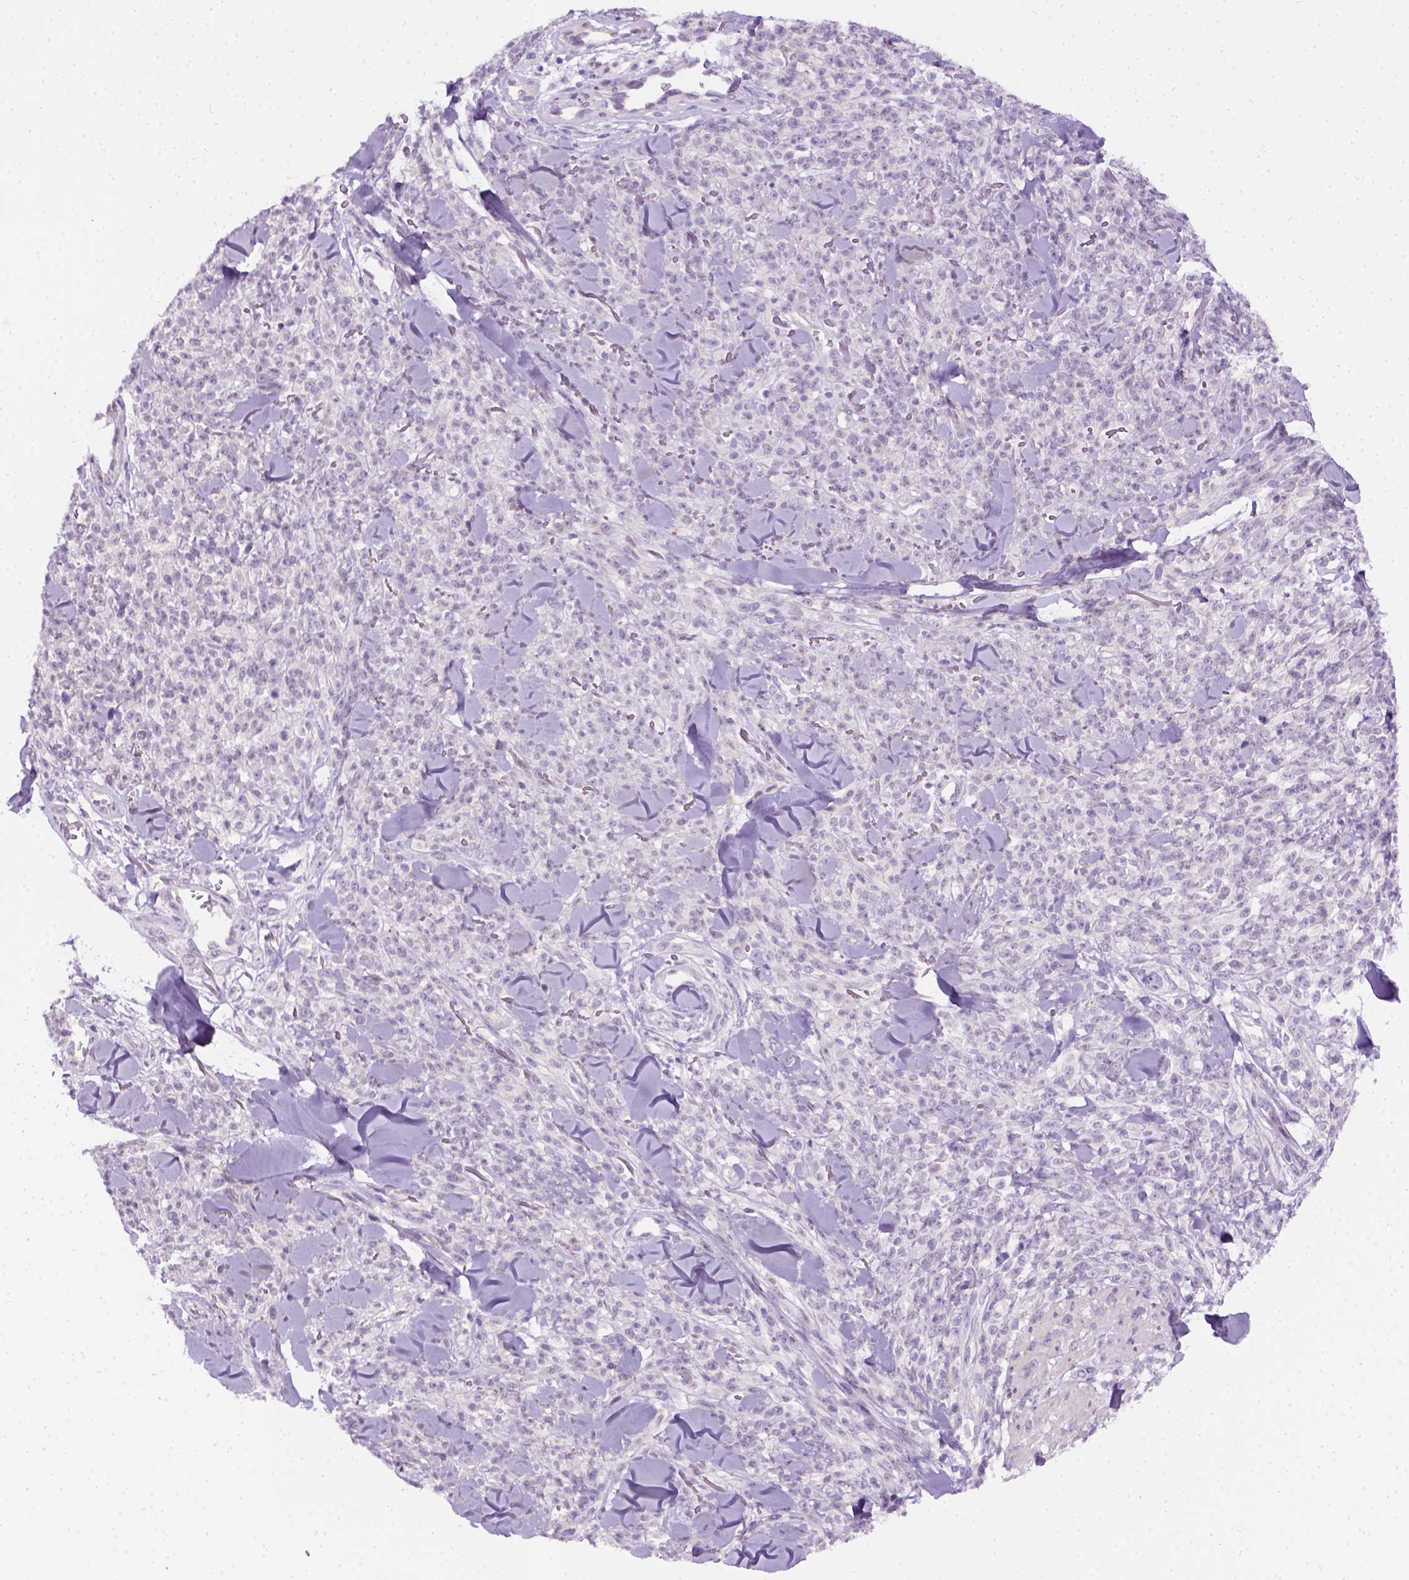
{"staining": {"intensity": "negative", "quantity": "none", "location": "none"}, "tissue": "melanoma", "cell_type": "Tumor cells", "image_type": "cancer", "snomed": [{"axis": "morphology", "description": "Malignant melanoma, NOS"}, {"axis": "topography", "description": "Skin"}, {"axis": "topography", "description": "Skin of trunk"}], "caption": "An immunohistochemistry histopathology image of malignant melanoma is shown. There is no staining in tumor cells of malignant melanoma. (DAB immunohistochemistry visualized using brightfield microscopy, high magnification).", "gene": "FAM184B", "patient": {"sex": "male", "age": 74}}